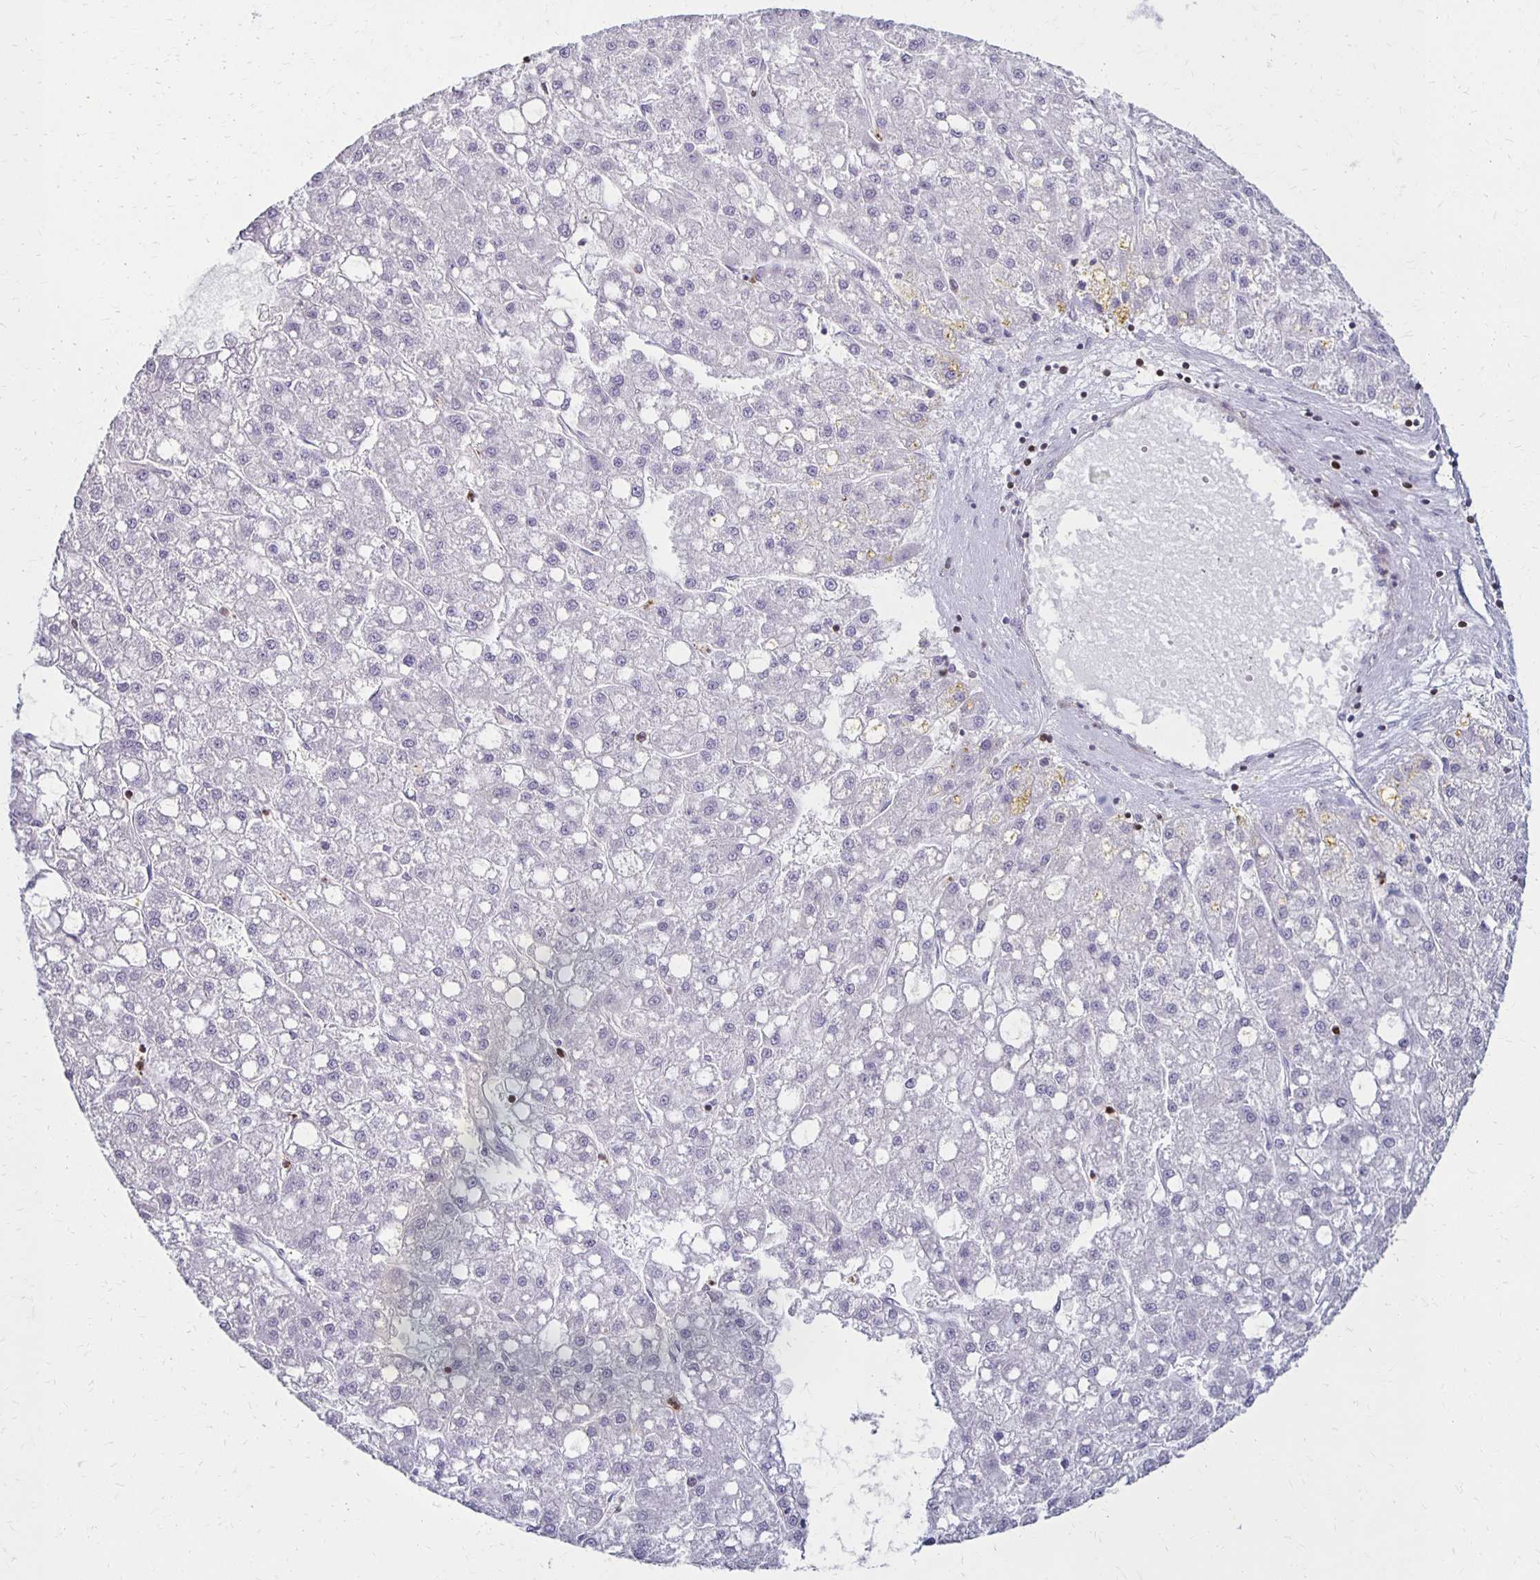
{"staining": {"intensity": "negative", "quantity": "none", "location": "none"}, "tissue": "liver cancer", "cell_type": "Tumor cells", "image_type": "cancer", "snomed": [{"axis": "morphology", "description": "Carcinoma, Hepatocellular, NOS"}, {"axis": "topography", "description": "Liver"}], "caption": "There is no significant positivity in tumor cells of liver cancer.", "gene": "CCL21", "patient": {"sex": "male", "age": 67}}